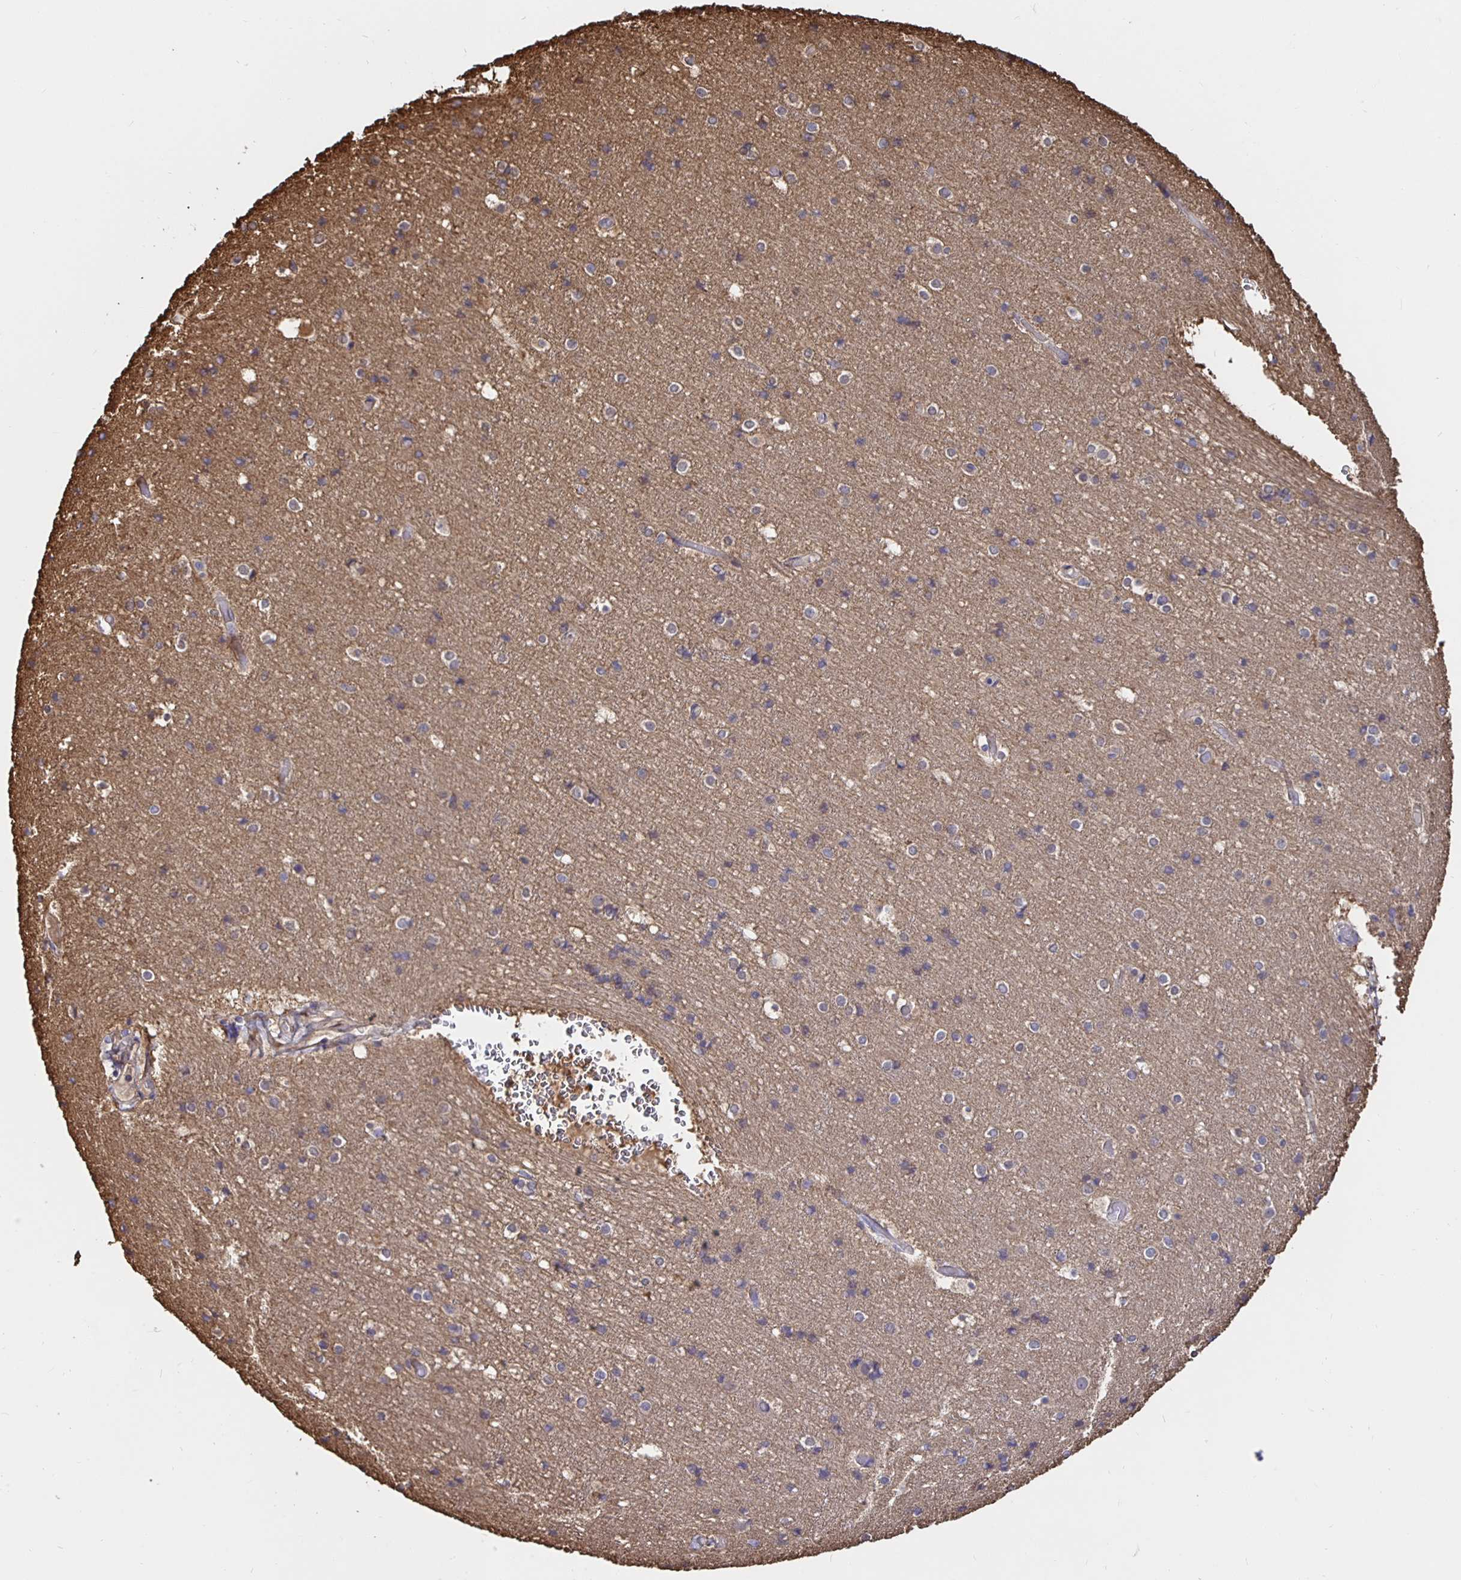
{"staining": {"intensity": "negative", "quantity": "none", "location": "none"}, "tissue": "cerebral cortex", "cell_type": "Endothelial cells", "image_type": "normal", "snomed": [{"axis": "morphology", "description": "Normal tissue, NOS"}, {"axis": "topography", "description": "Cerebral cortex"}], "caption": "Immunohistochemistry histopathology image of unremarkable cerebral cortex stained for a protein (brown), which demonstrates no staining in endothelial cells.", "gene": "ARHGEF39", "patient": {"sex": "female", "age": 52}}